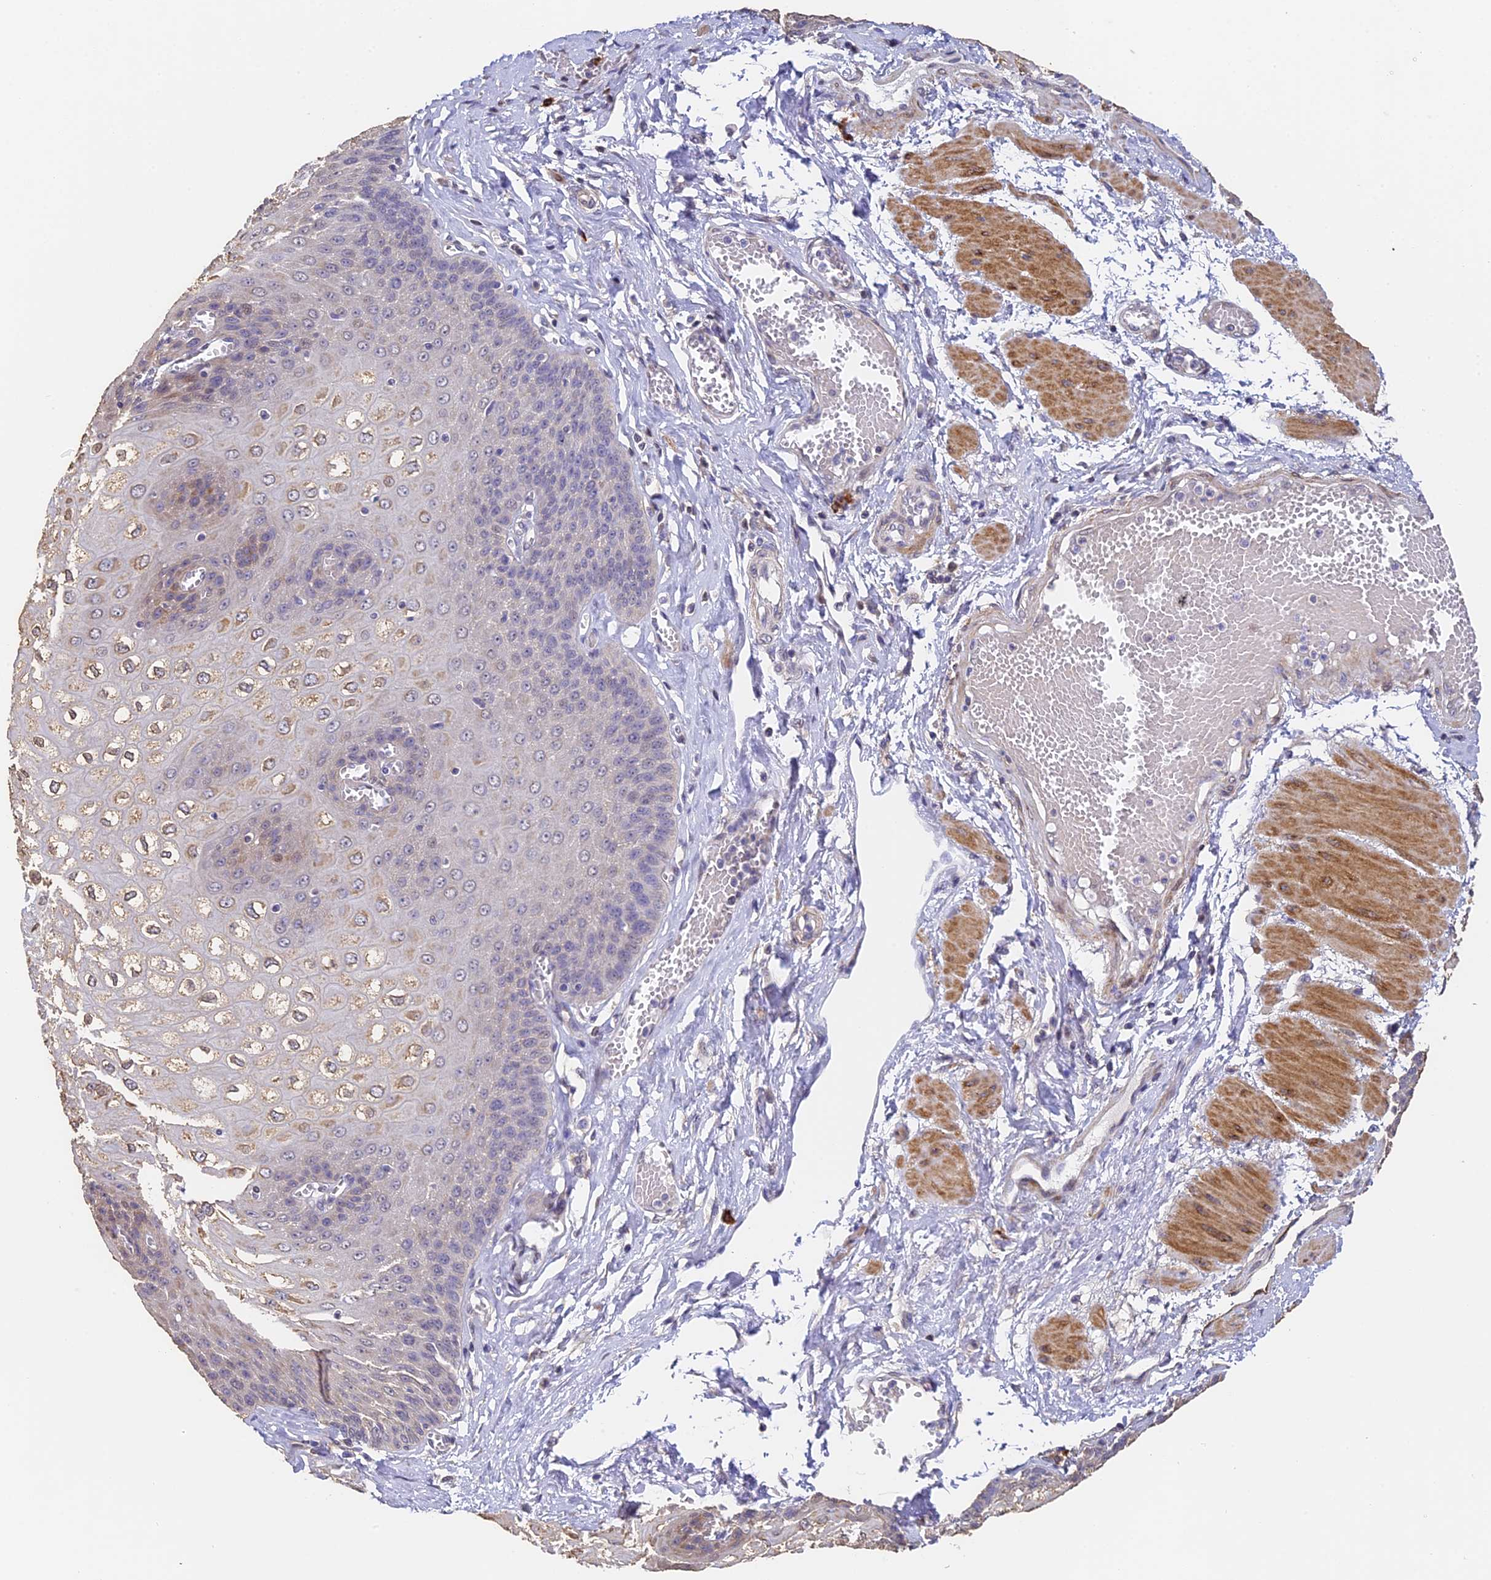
{"staining": {"intensity": "moderate", "quantity": "<25%", "location": "cytoplasmic/membranous,nuclear"}, "tissue": "esophagus", "cell_type": "Squamous epithelial cells", "image_type": "normal", "snomed": [{"axis": "morphology", "description": "Normal tissue, NOS"}, {"axis": "topography", "description": "Esophagus"}], "caption": "Brown immunohistochemical staining in normal human esophagus demonstrates moderate cytoplasmic/membranous,nuclear expression in about <25% of squamous epithelial cells. (brown staining indicates protein expression, while blue staining denotes nuclei).", "gene": "SLC11A1", "patient": {"sex": "male", "age": 60}}